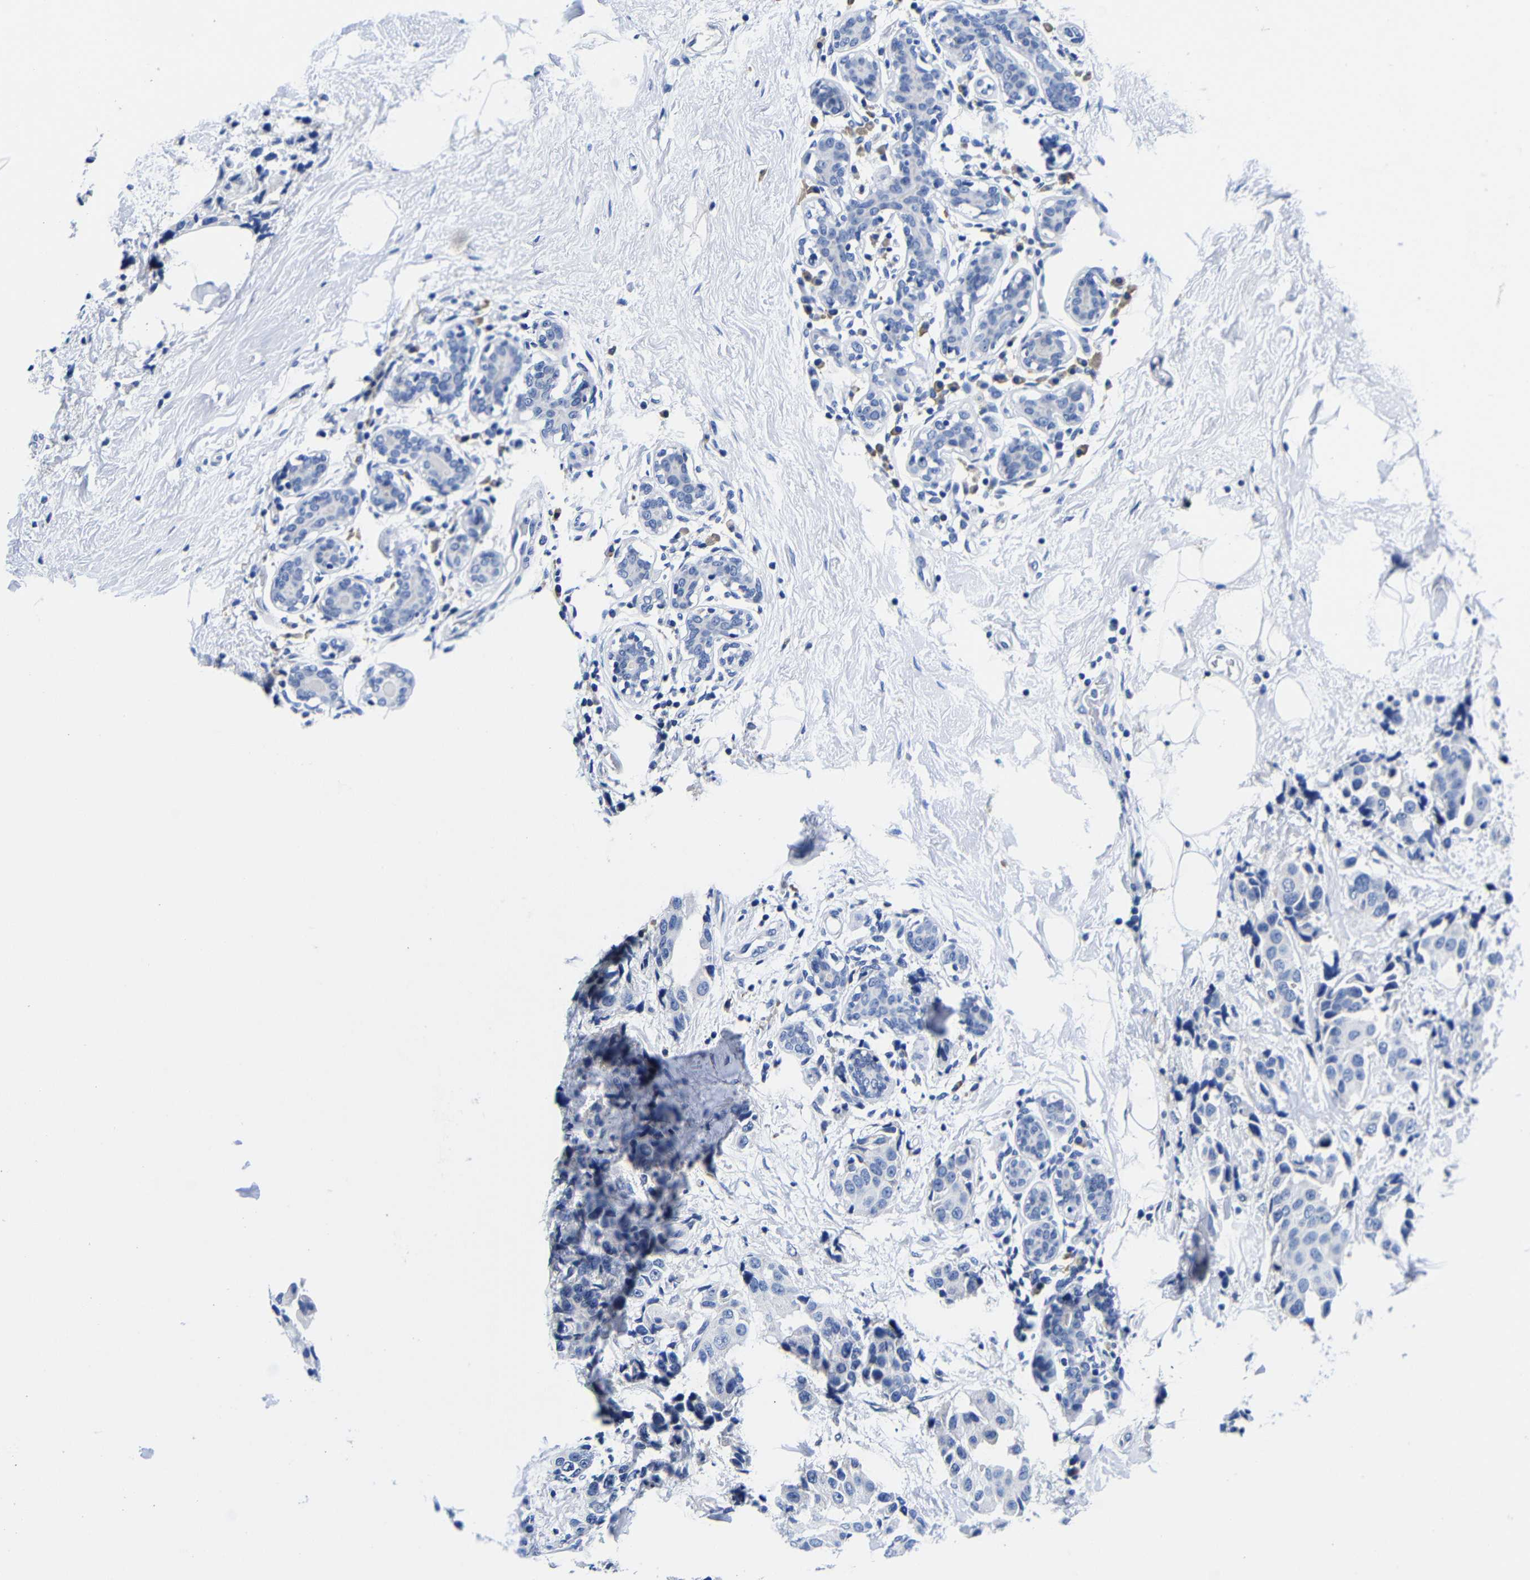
{"staining": {"intensity": "negative", "quantity": "none", "location": "none"}, "tissue": "breast cancer", "cell_type": "Tumor cells", "image_type": "cancer", "snomed": [{"axis": "morphology", "description": "Normal tissue, NOS"}, {"axis": "morphology", "description": "Duct carcinoma"}, {"axis": "topography", "description": "Breast"}], "caption": "A photomicrograph of breast cancer (intraductal carcinoma) stained for a protein shows no brown staining in tumor cells. (DAB (3,3'-diaminobenzidine) IHC, high magnification).", "gene": "CLEC4G", "patient": {"sex": "female", "age": 39}}